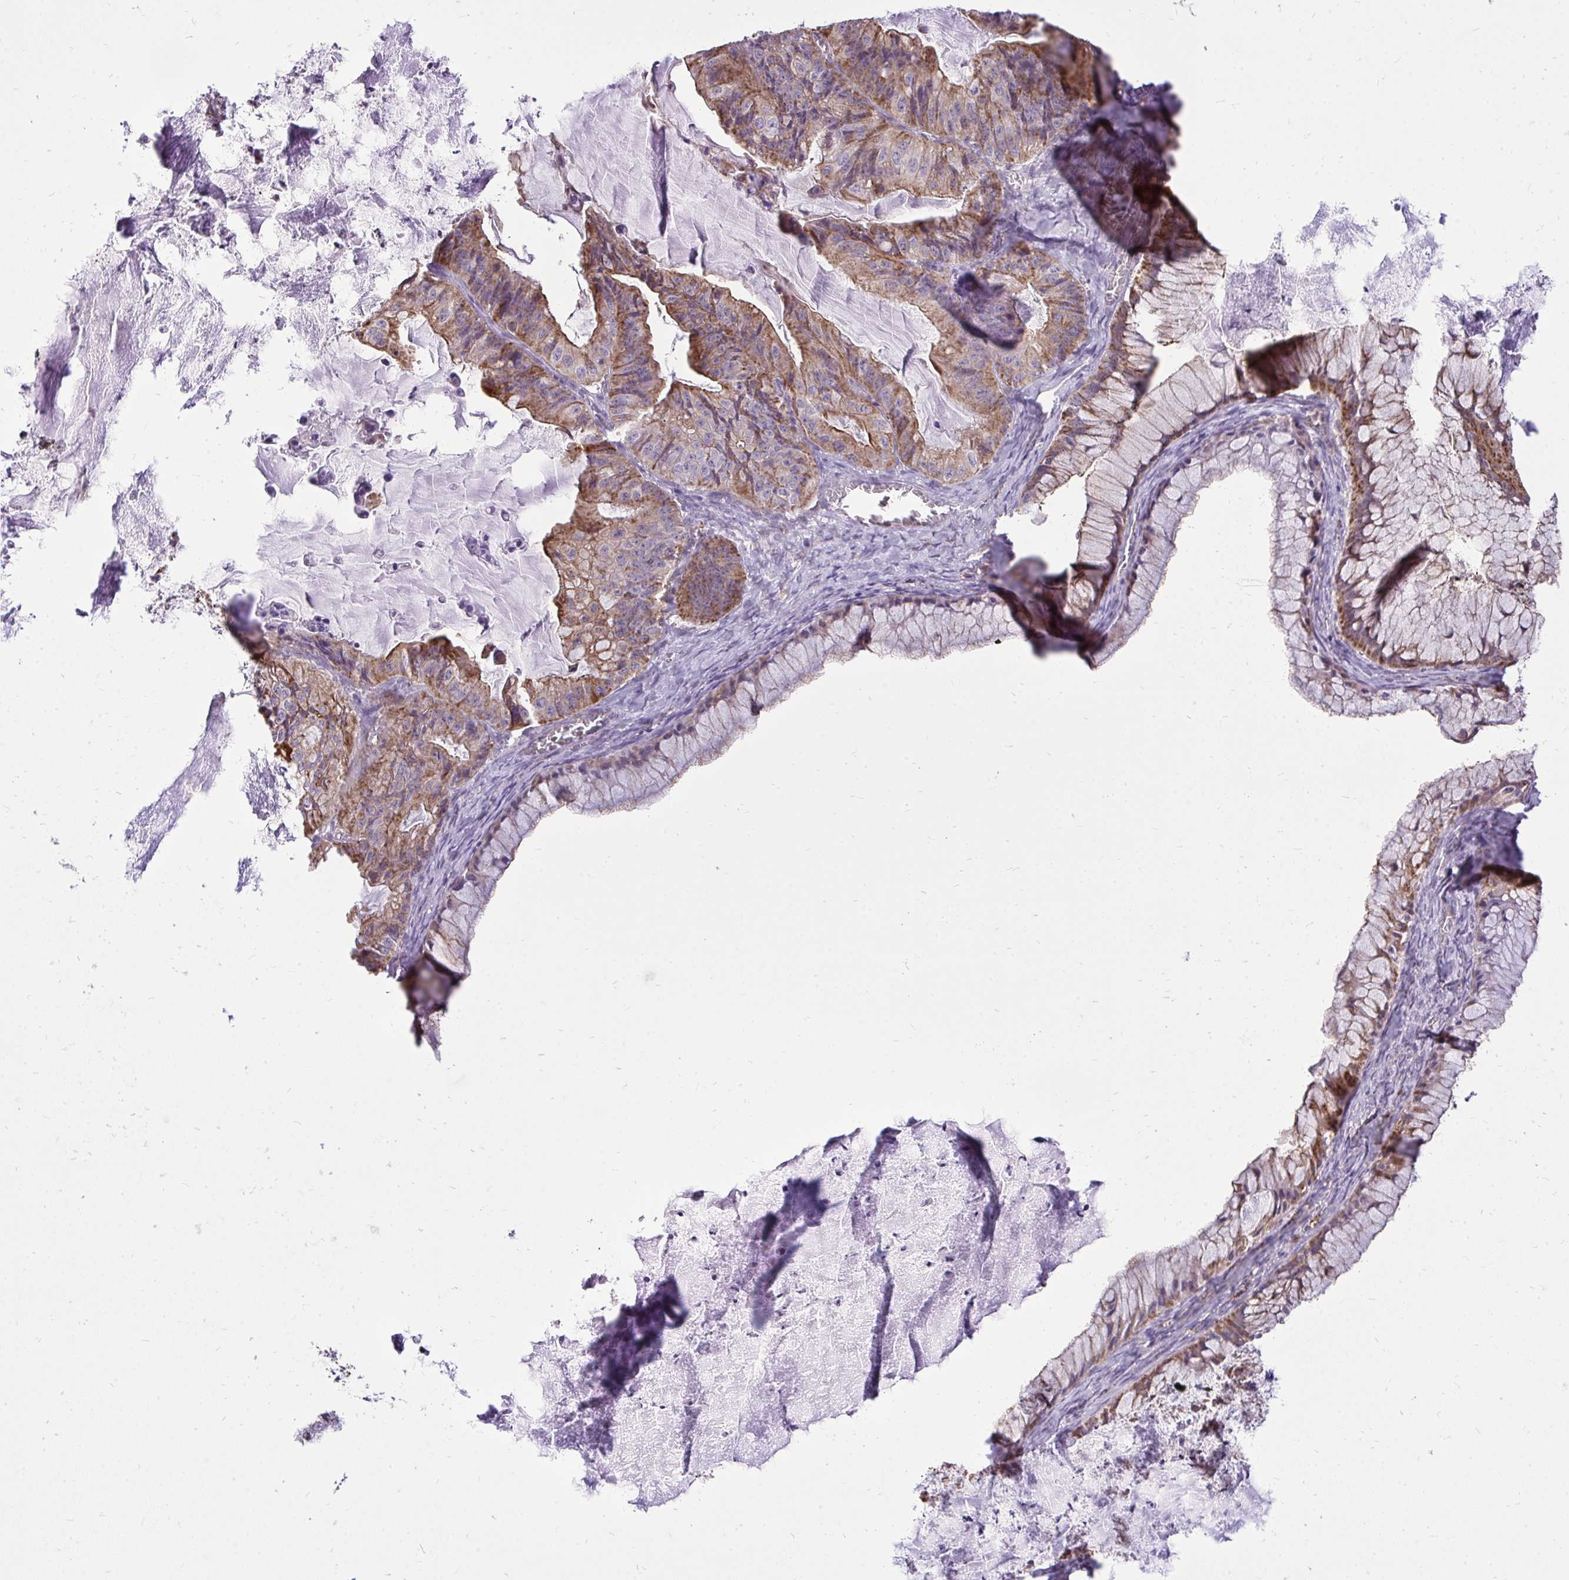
{"staining": {"intensity": "moderate", "quantity": ">75%", "location": "cytoplasmic/membranous"}, "tissue": "ovarian cancer", "cell_type": "Tumor cells", "image_type": "cancer", "snomed": [{"axis": "morphology", "description": "Cystadenocarcinoma, mucinous, NOS"}, {"axis": "topography", "description": "Ovary"}], "caption": "Protein expression by immunohistochemistry displays moderate cytoplasmic/membranous staining in approximately >75% of tumor cells in ovarian cancer (mucinous cystadenocarcinoma). Using DAB (brown) and hematoxylin (blue) stains, captured at high magnification using brightfield microscopy.", "gene": "SLC7A5", "patient": {"sex": "female", "age": 72}}